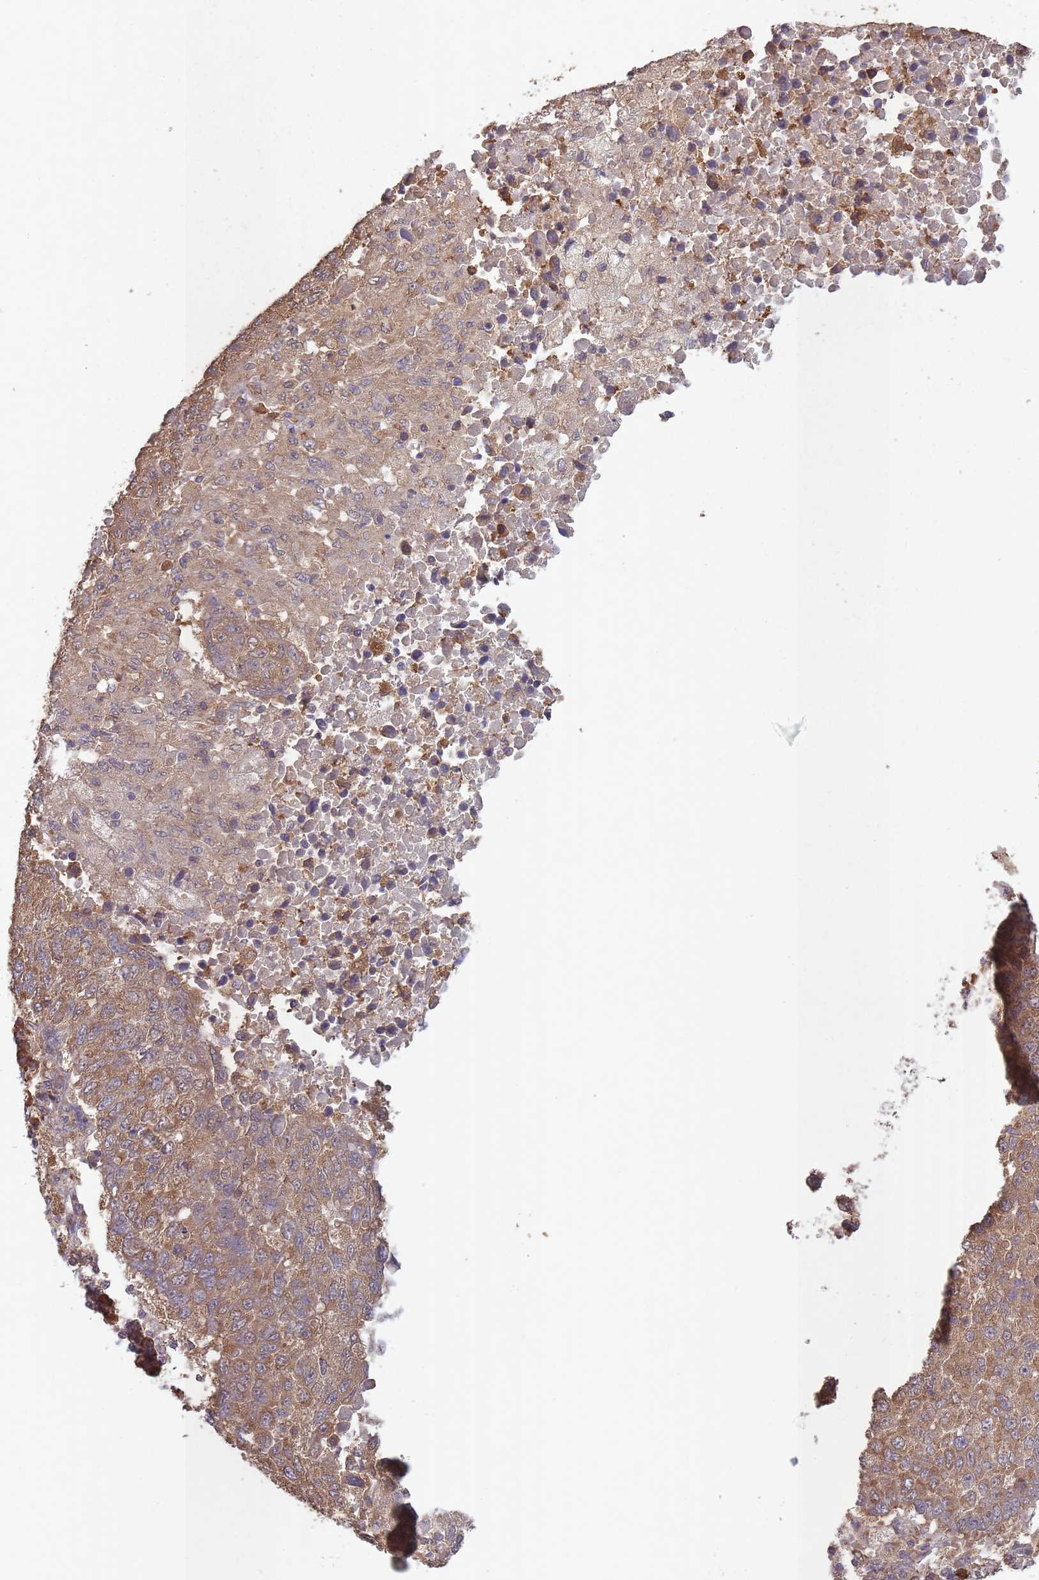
{"staining": {"intensity": "moderate", "quantity": ">75%", "location": "cytoplasmic/membranous"}, "tissue": "lung cancer", "cell_type": "Tumor cells", "image_type": "cancer", "snomed": [{"axis": "morphology", "description": "Squamous cell carcinoma, NOS"}, {"axis": "topography", "description": "Lung"}], "caption": "Tumor cells demonstrate medium levels of moderate cytoplasmic/membranous expression in approximately >75% of cells in human lung cancer (squamous cell carcinoma).", "gene": "SANBR", "patient": {"sex": "male", "age": 73}}